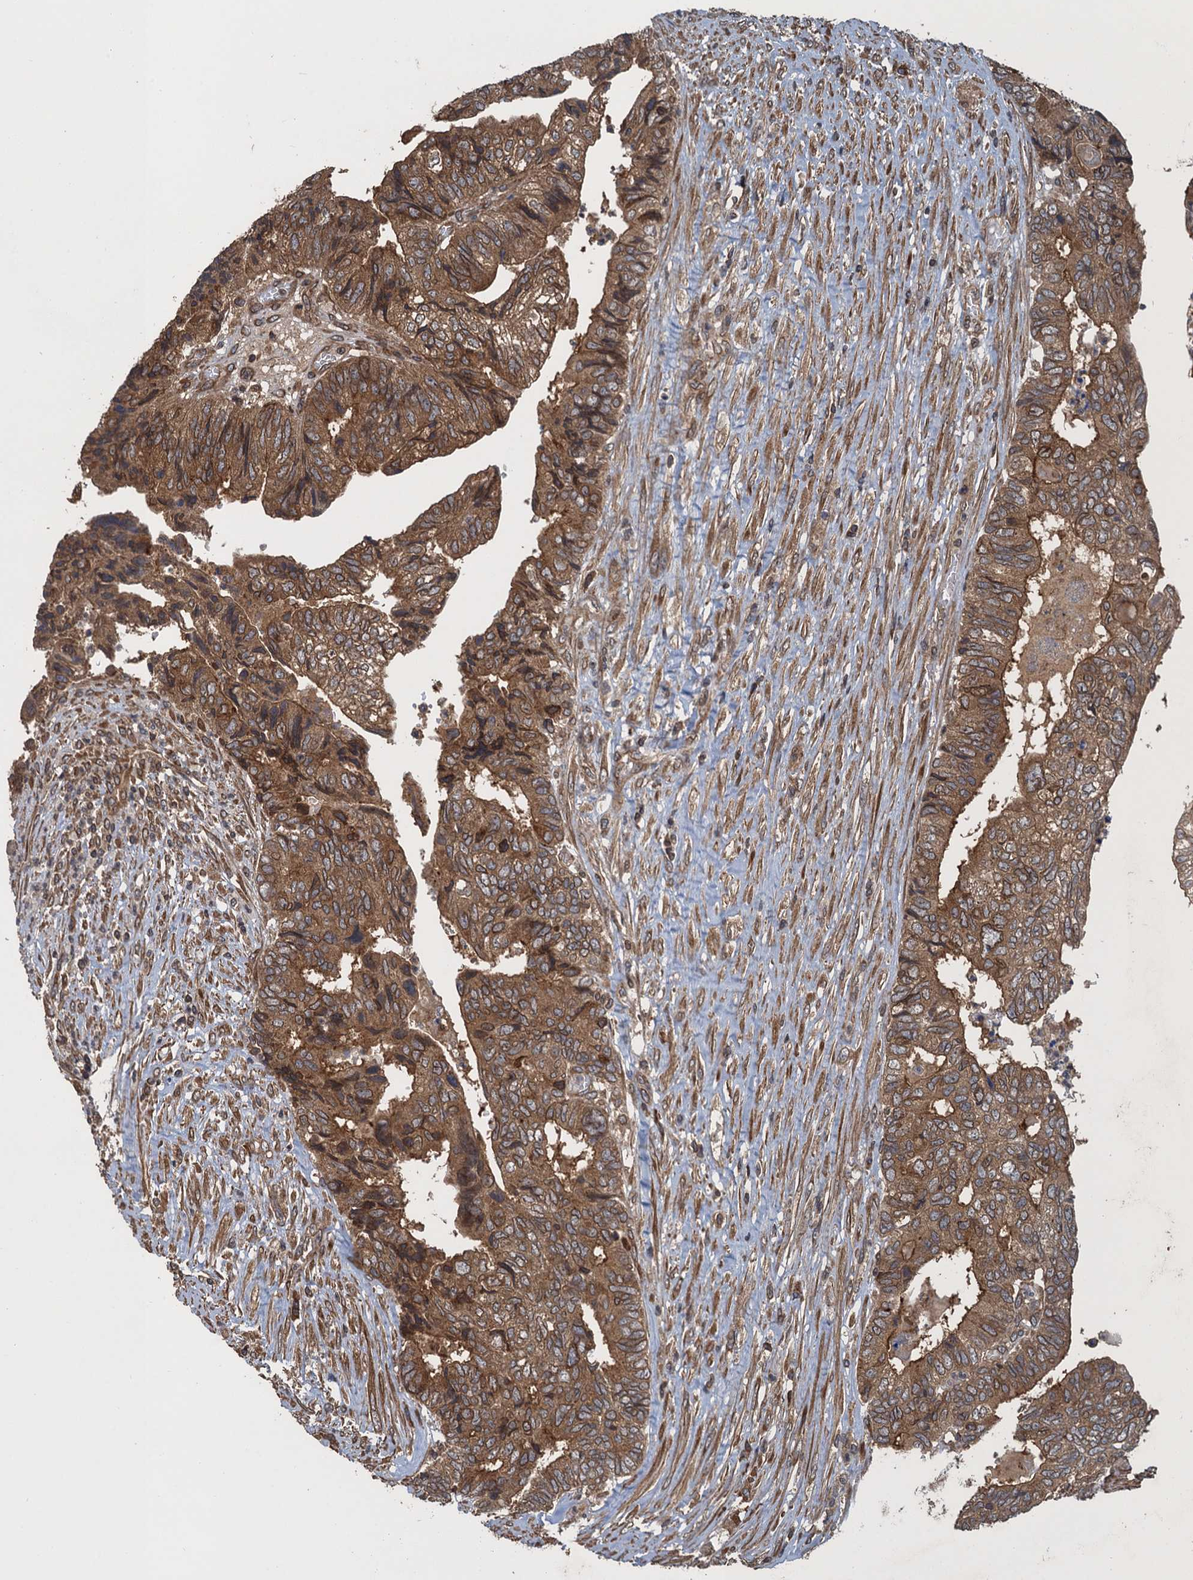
{"staining": {"intensity": "moderate", "quantity": ">75%", "location": "cytoplasmic/membranous,nuclear"}, "tissue": "colorectal cancer", "cell_type": "Tumor cells", "image_type": "cancer", "snomed": [{"axis": "morphology", "description": "Adenocarcinoma, NOS"}, {"axis": "topography", "description": "Colon"}], "caption": "DAB immunohistochemical staining of adenocarcinoma (colorectal) shows moderate cytoplasmic/membranous and nuclear protein positivity in approximately >75% of tumor cells.", "gene": "GLE1", "patient": {"sex": "female", "age": 67}}